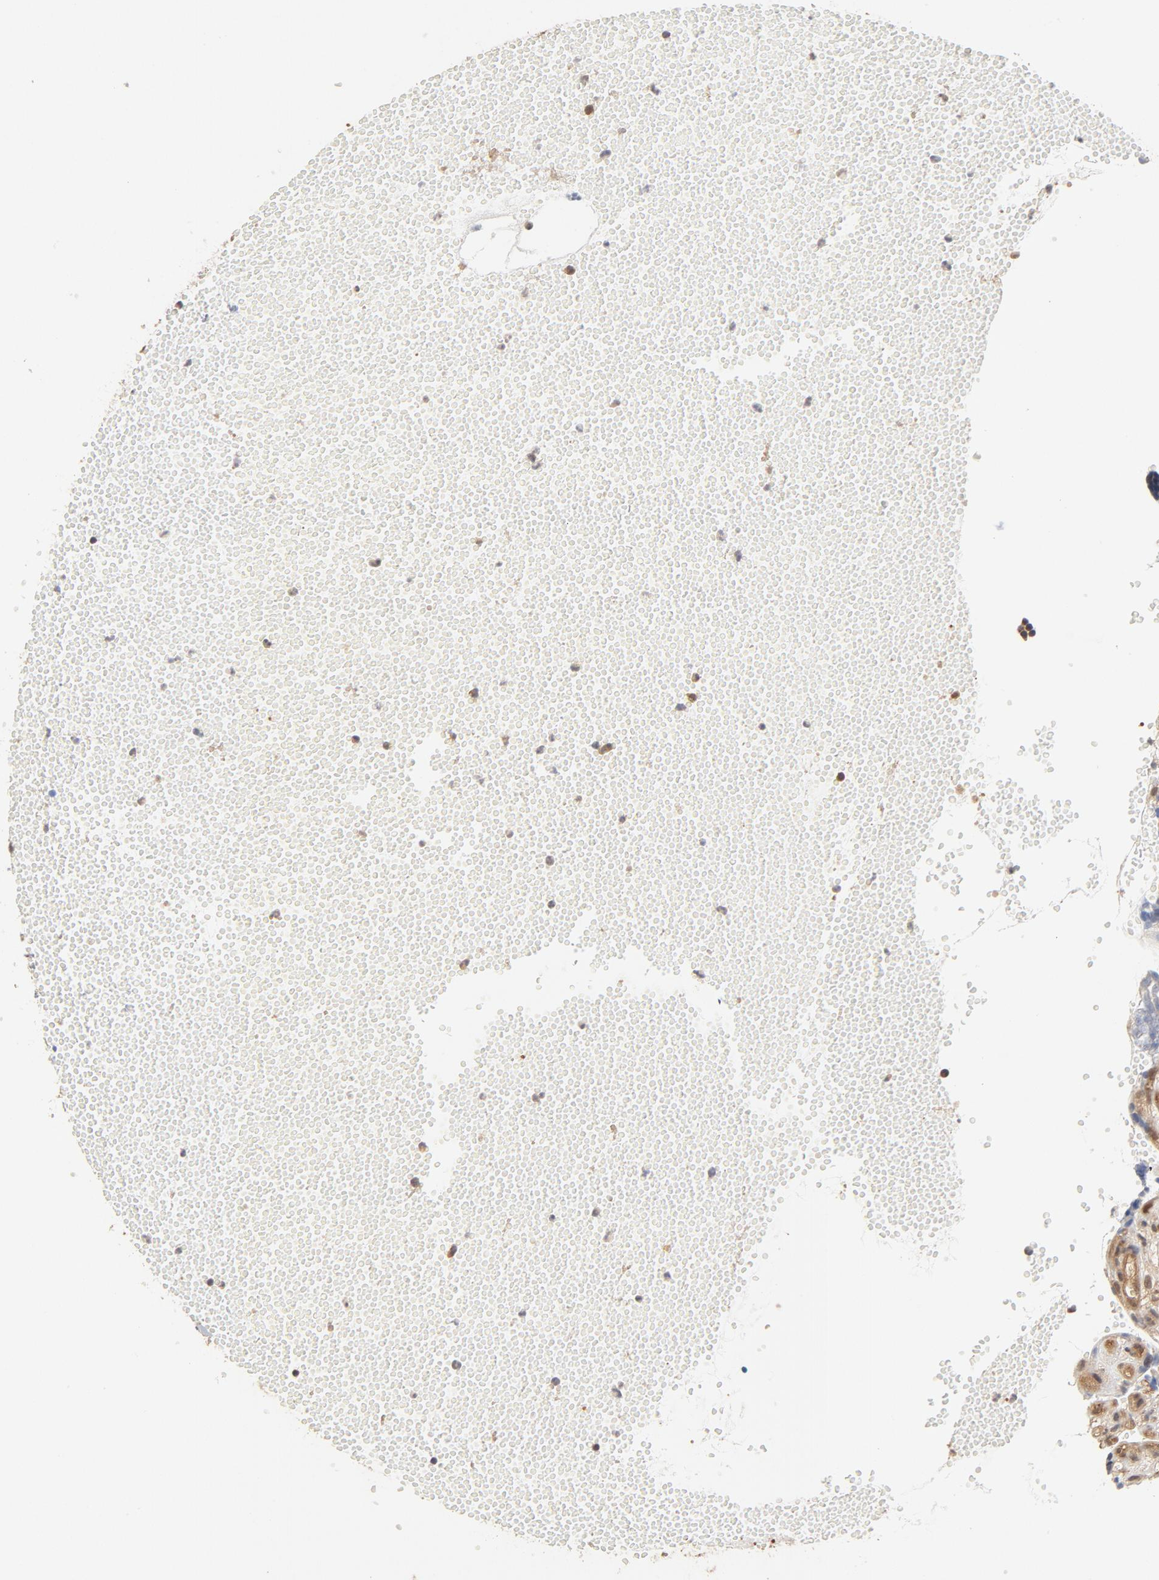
{"staining": {"intensity": "moderate", "quantity": ">75%", "location": "cytoplasmic/membranous,nuclear"}, "tissue": "placenta", "cell_type": "Decidual cells", "image_type": "normal", "snomed": [{"axis": "morphology", "description": "Normal tissue, NOS"}, {"axis": "topography", "description": "Placenta"}], "caption": "Immunohistochemical staining of normal human placenta reveals >75% levels of moderate cytoplasmic/membranous,nuclear protein staining in approximately >75% of decidual cells. The protein of interest is shown in brown color, while the nuclei are stained blue.", "gene": "CDC37", "patient": {"sex": "female", "age": 30}}